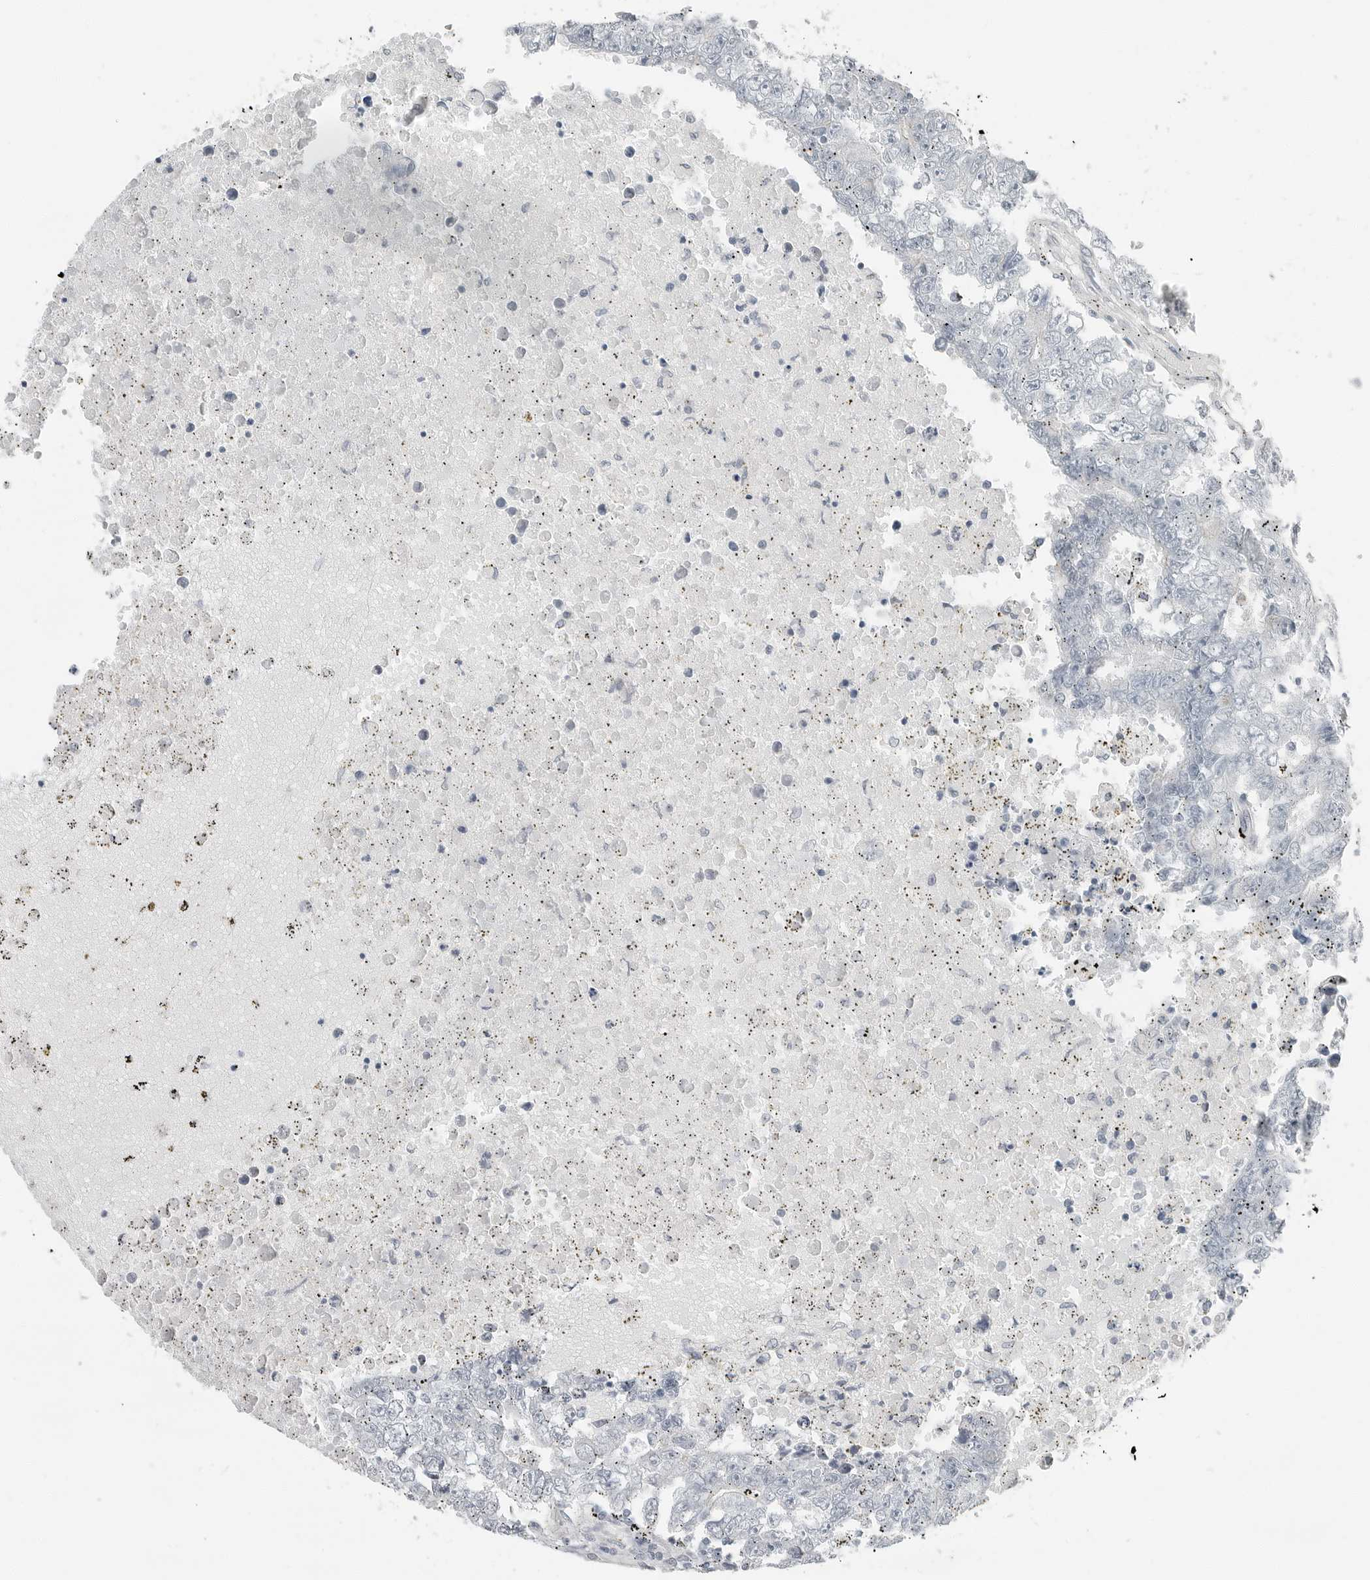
{"staining": {"intensity": "negative", "quantity": "none", "location": "none"}, "tissue": "testis cancer", "cell_type": "Tumor cells", "image_type": "cancer", "snomed": [{"axis": "morphology", "description": "Carcinoma, Embryonal, NOS"}, {"axis": "topography", "description": "Testis"}], "caption": "Tumor cells are negative for protein expression in human embryonal carcinoma (testis).", "gene": "XIRP1", "patient": {"sex": "male", "age": 25}}